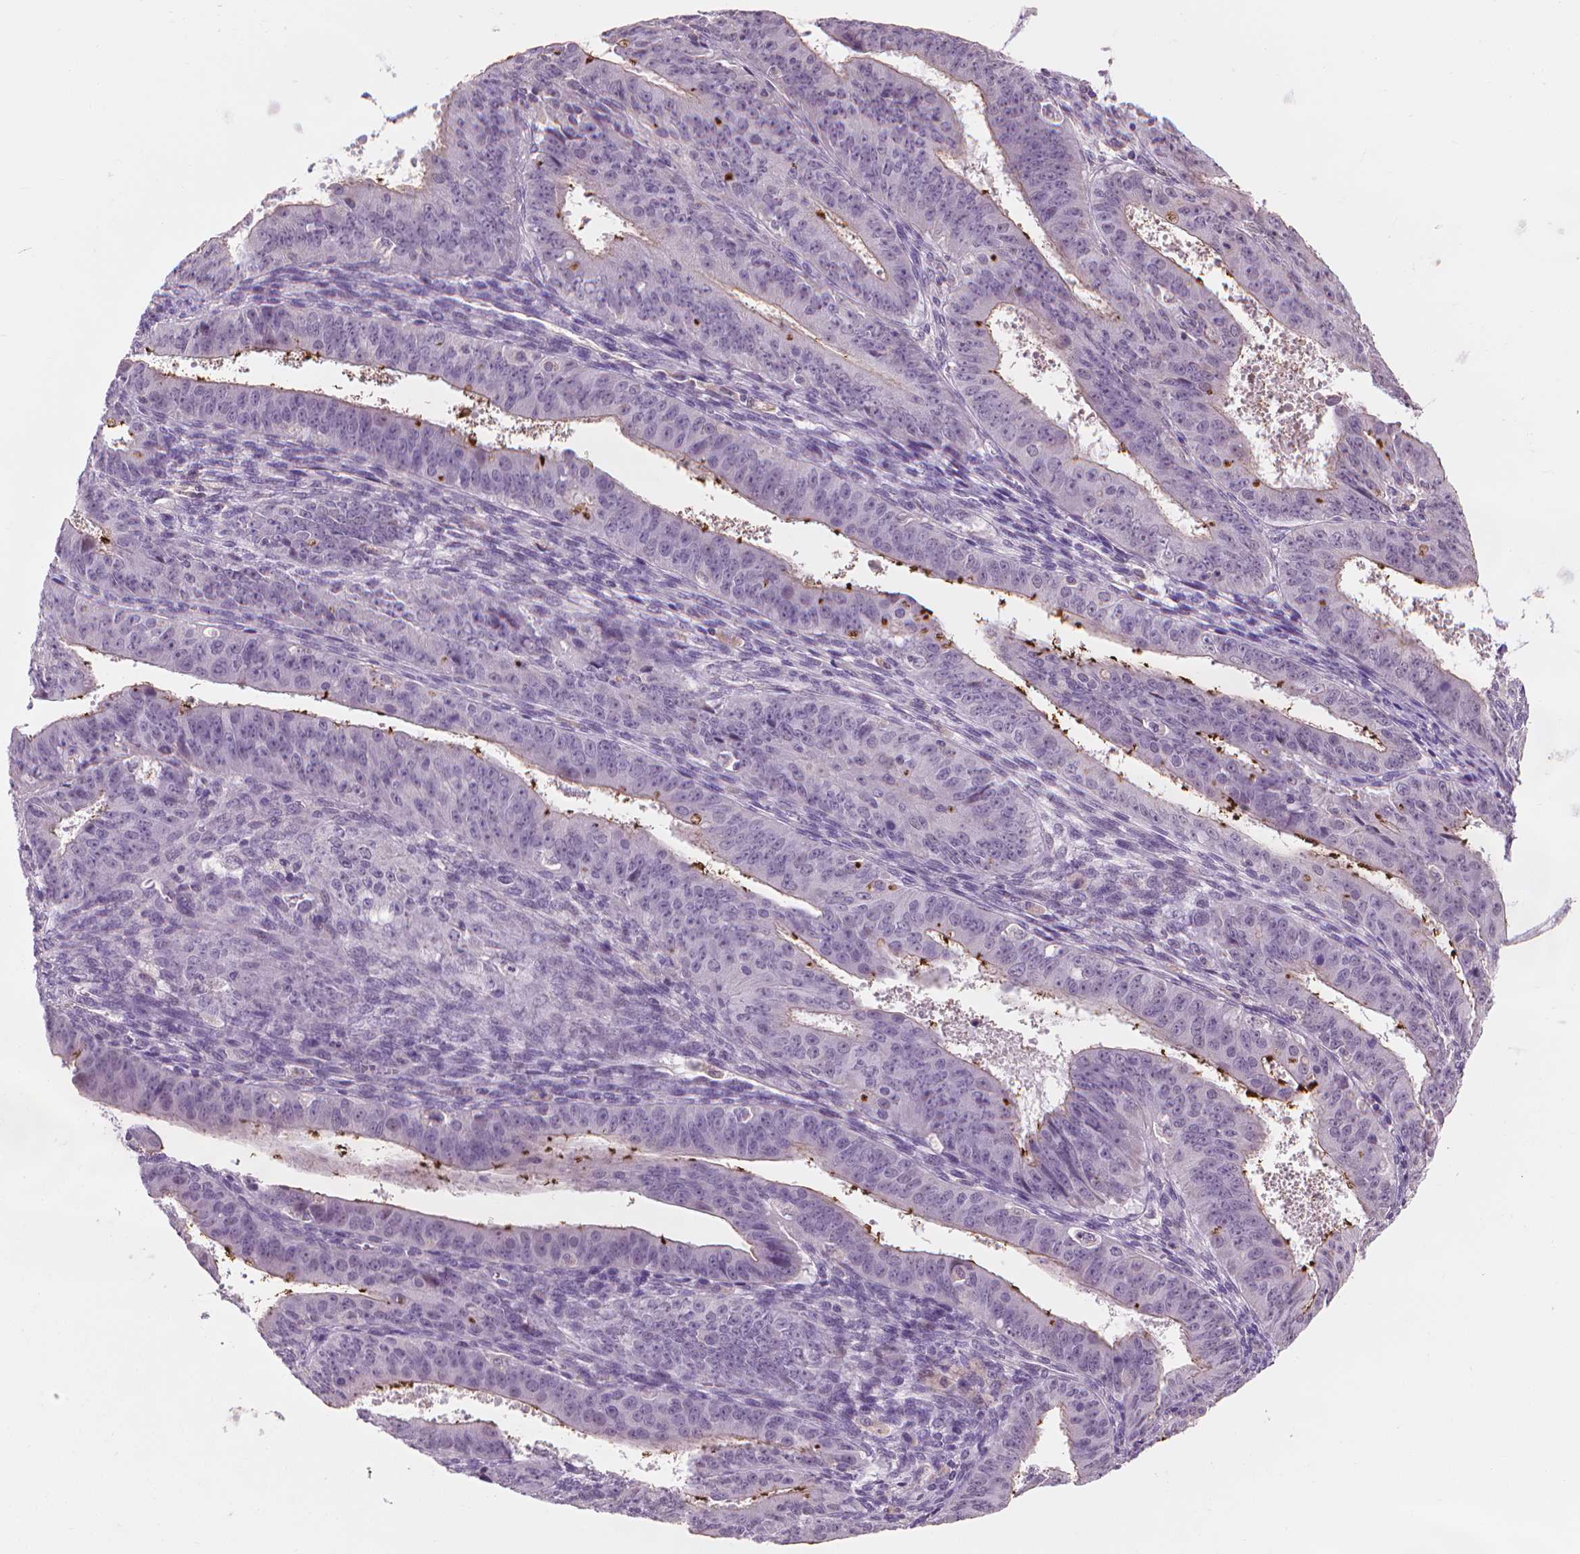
{"staining": {"intensity": "moderate", "quantity": "<25%", "location": "cytoplasmic/membranous"}, "tissue": "ovarian cancer", "cell_type": "Tumor cells", "image_type": "cancer", "snomed": [{"axis": "morphology", "description": "Carcinoma, endometroid"}, {"axis": "topography", "description": "Ovary"}], "caption": "IHC photomicrograph of human ovarian endometroid carcinoma stained for a protein (brown), which reveals low levels of moderate cytoplasmic/membranous expression in about <25% of tumor cells.", "gene": "SAXO2", "patient": {"sex": "female", "age": 42}}